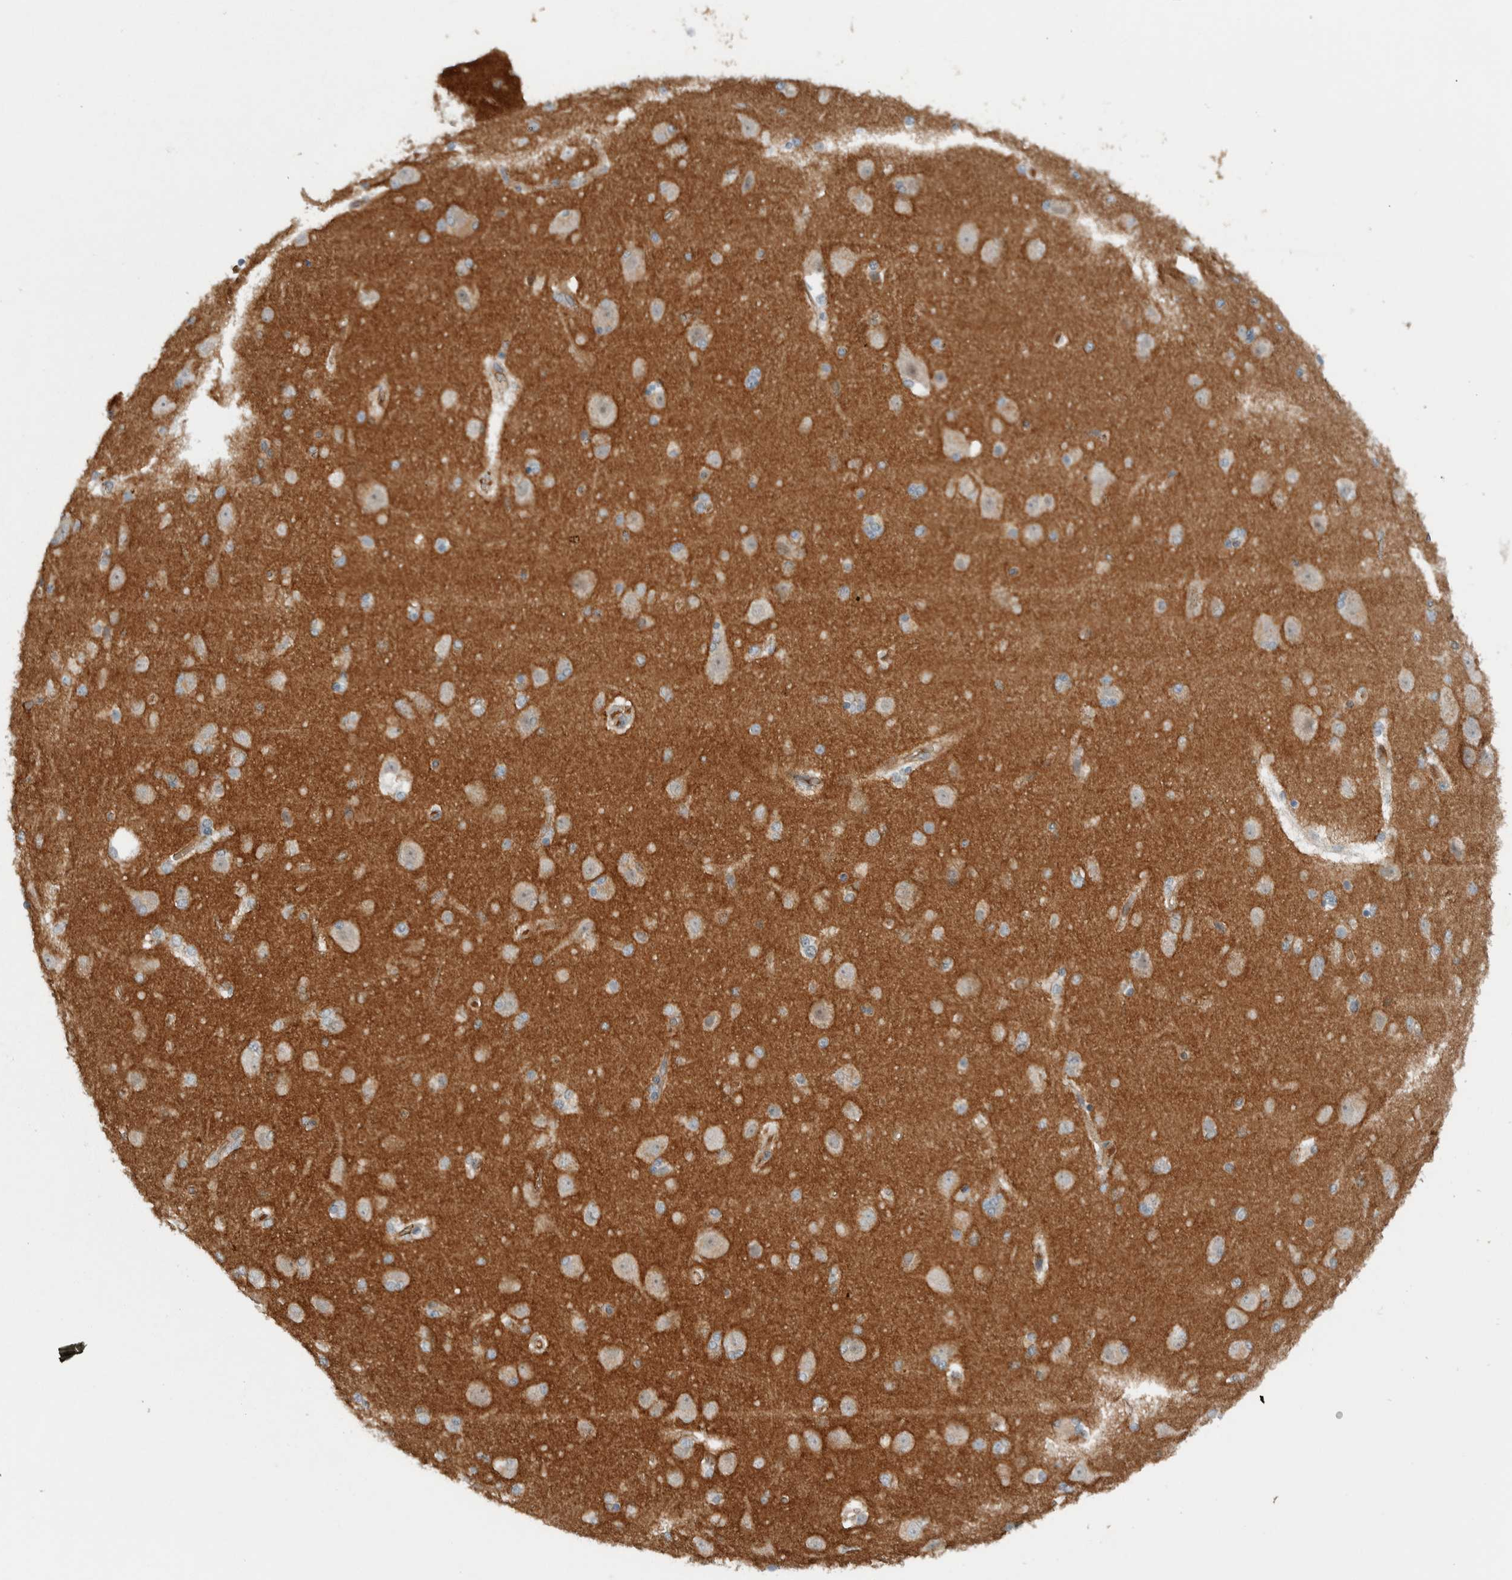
{"staining": {"intensity": "negative", "quantity": "none", "location": "none"}, "tissue": "cerebral cortex", "cell_type": "Endothelial cells", "image_type": "normal", "snomed": [{"axis": "morphology", "description": "Normal tissue, NOS"}, {"axis": "topography", "description": "Cerebral cortex"}], "caption": "A photomicrograph of cerebral cortex stained for a protein reveals no brown staining in endothelial cells. (Stains: DAB (3,3'-diaminobenzidine) immunohistochemistry (IHC) with hematoxylin counter stain, Microscopy: brightfield microscopy at high magnification).", "gene": "ARMC7", "patient": {"sex": "female", "age": 54}}